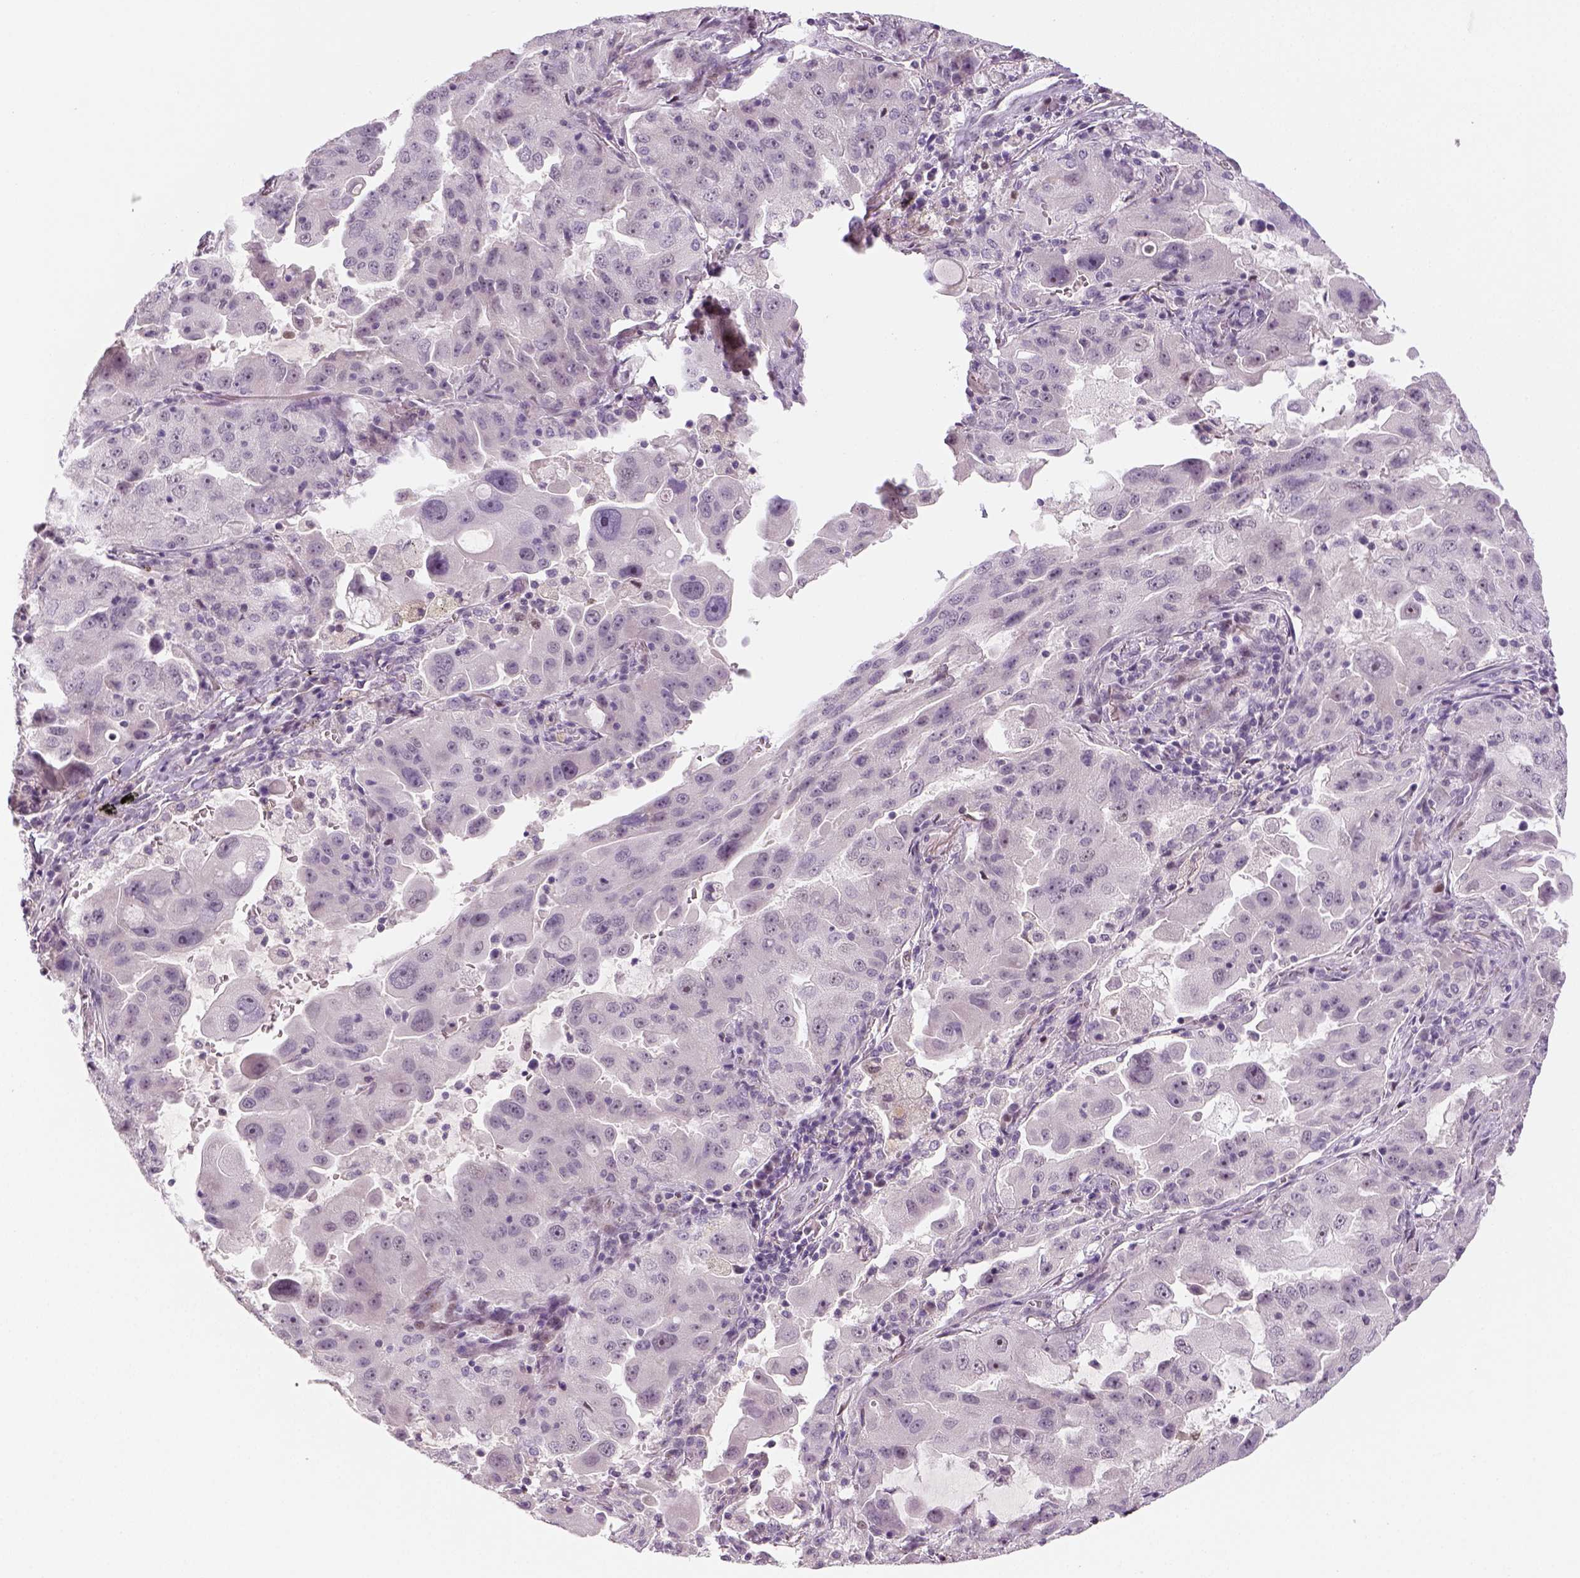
{"staining": {"intensity": "negative", "quantity": "none", "location": "none"}, "tissue": "lung cancer", "cell_type": "Tumor cells", "image_type": "cancer", "snomed": [{"axis": "morphology", "description": "Adenocarcinoma, NOS"}, {"axis": "topography", "description": "Lung"}], "caption": "A photomicrograph of human lung cancer is negative for staining in tumor cells. The staining was performed using DAB (3,3'-diaminobenzidine) to visualize the protein expression in brown, while the nuclei were stained in blue with hematoxylin (Magnification: 20x).", "gene": "MAGEB3", "patient": {"sex": "female", "age": 61}}